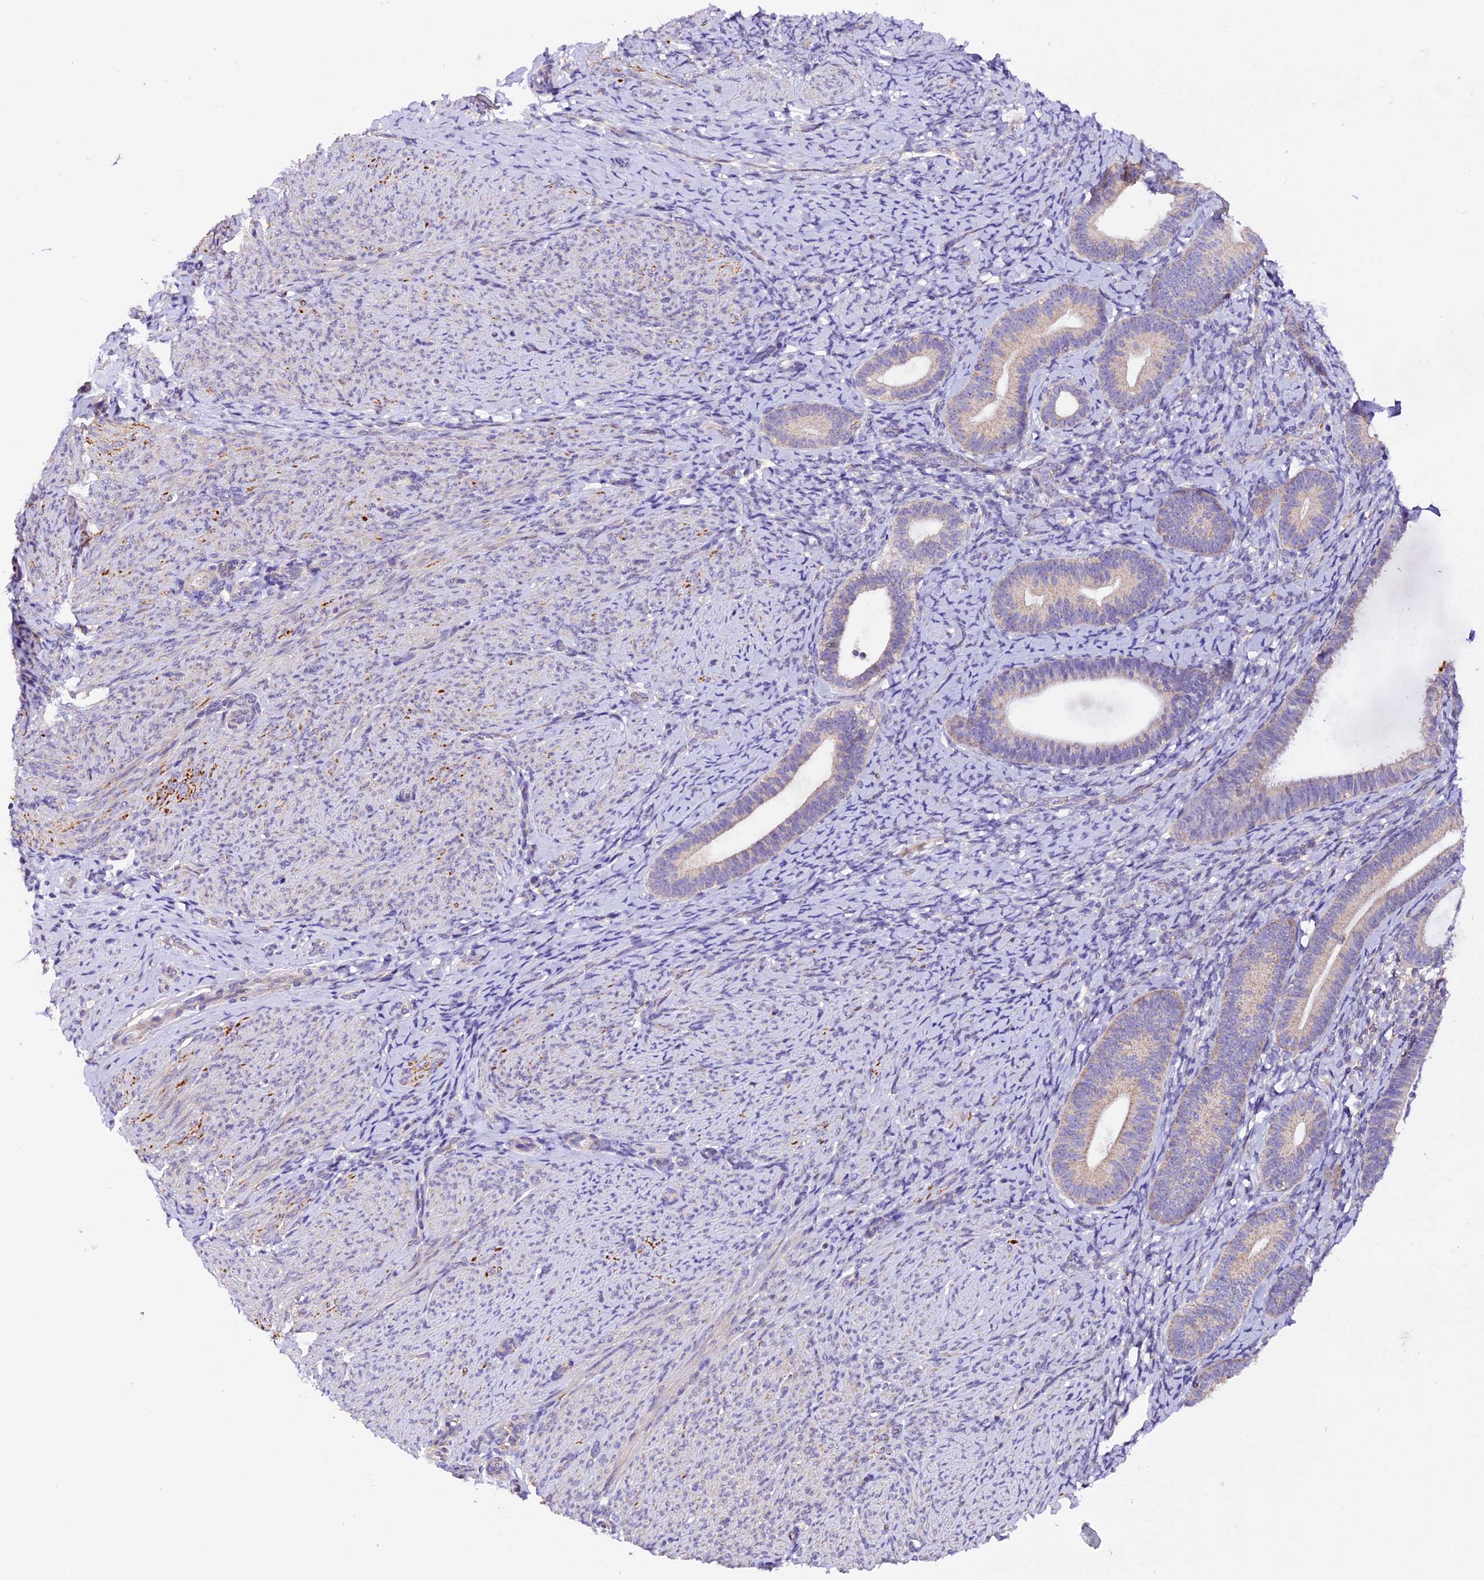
{"staining": {"intensity": "negative", "quantity": "none", "location": "none"}, "tissue": "endometrium", "cell_type": "Cells in endometrial stroma", "image_type": "normal", "snomed": [{"axis": "morphology", "description": "Normal tissue, NOS"}, {"axis": "topography", "description": "Endometrium"}], "caption": "Immunohistochemistry of benign human endometrium reveals no positivity in cells in endometrial stroma. (Brightfield microscopy of DAB immunohistochemistry at high magnification).", "gene": "DDX28", "patient": {"sex": "female", "age": 65}}